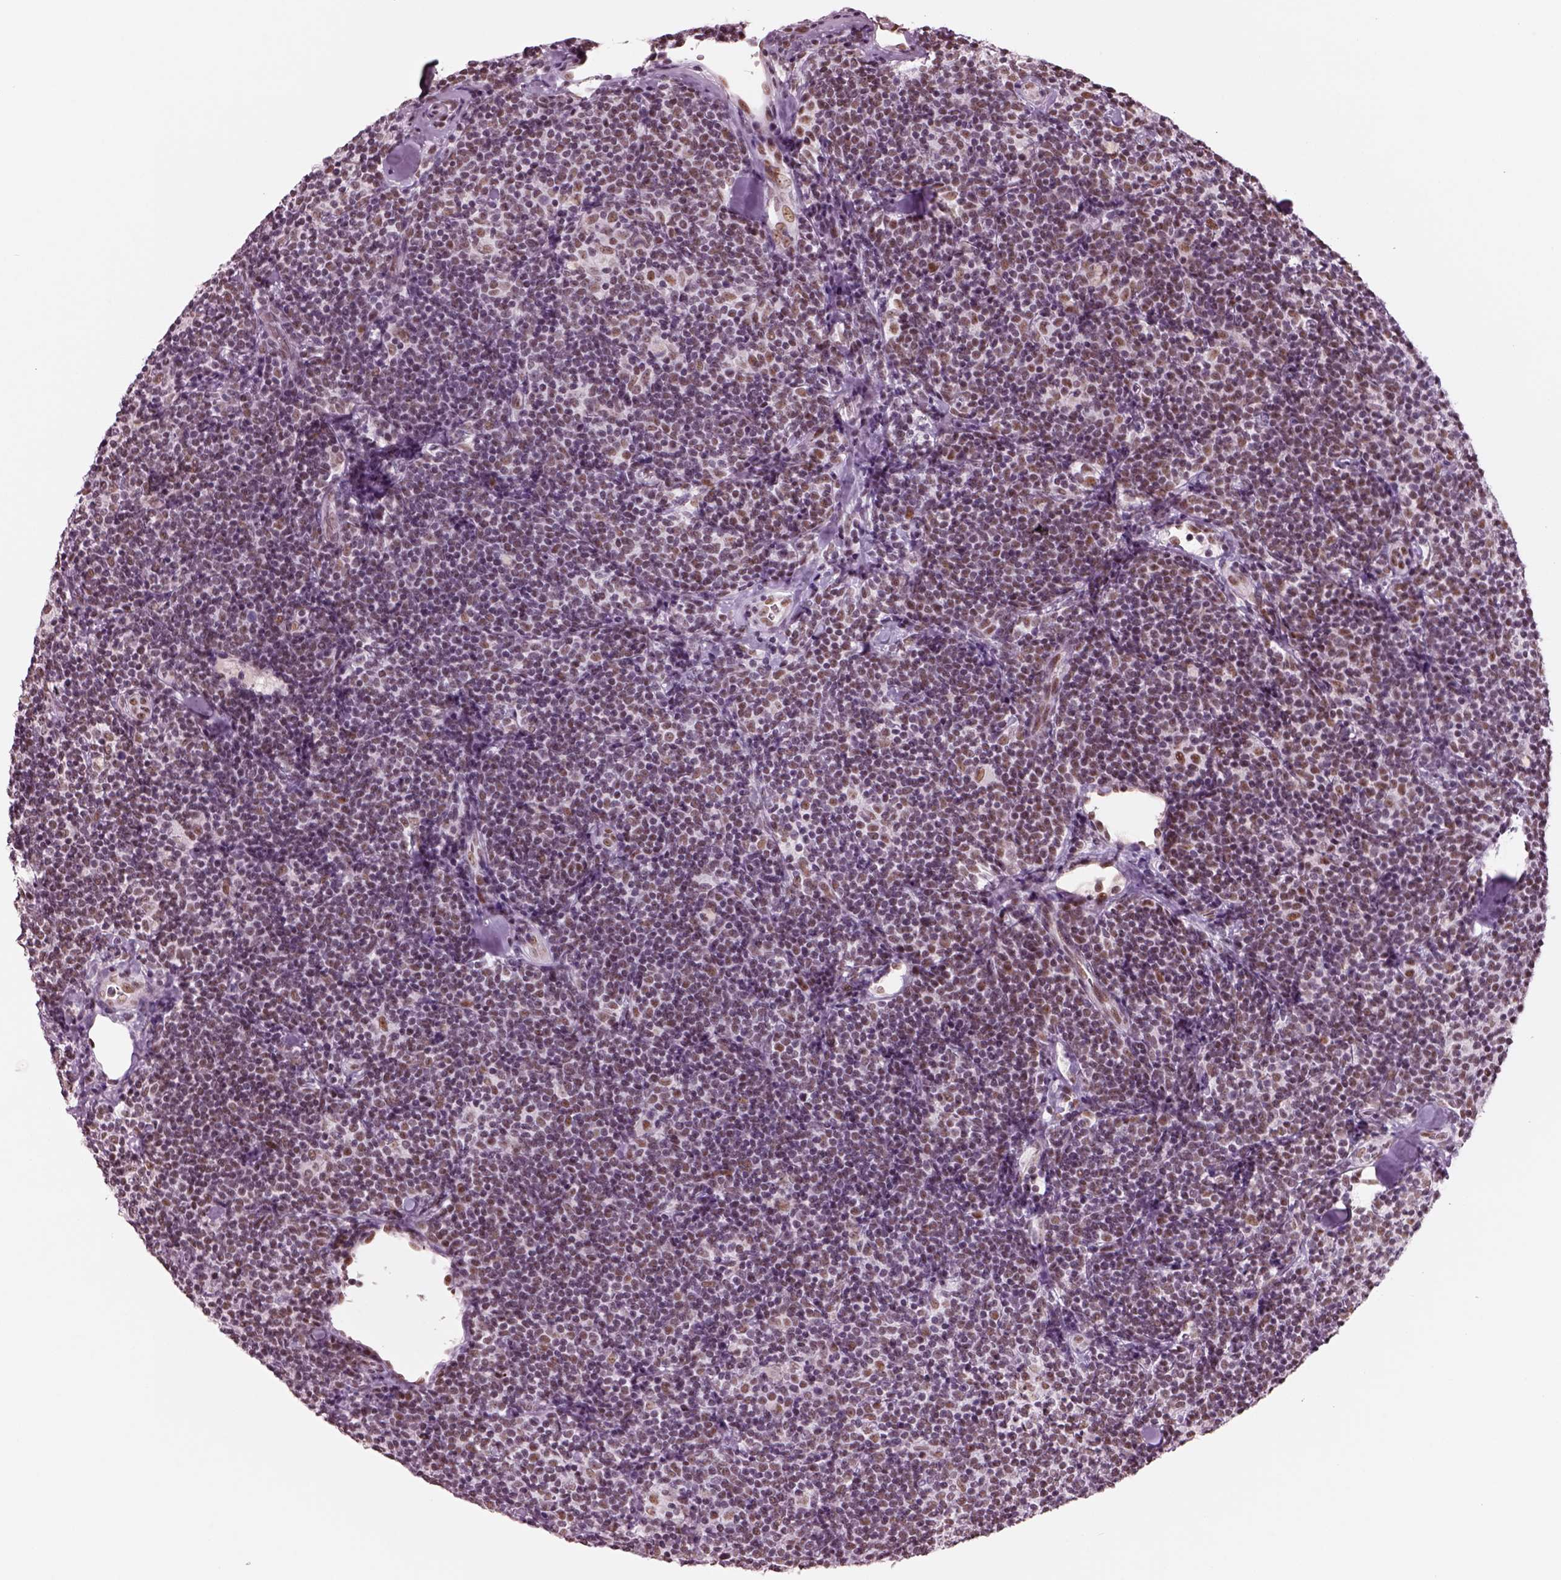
{"staining": {"intensity": "weak", "quantity": "25%-75%", "location": "nuclear"}, "tissue": "lymphoma", "cell_type": "Tumor cells", "image_type": "cancer", "snomed": [{"axis": "morphology", "description": "Malignant lymphoma, non-Hodgkin's type, Low grade"}, {"axis": "topography", "description": "Lymph node"}], "caption": "The image displays immunohistochemical staining of low-grade malignant lymphoma, non-Hodgkin's type. There is weak nuclear staining is identified in about 25%-75% of tumor cells.", "gene": "SEPHS1", "patient": {"sex": "female", "age": 56}}